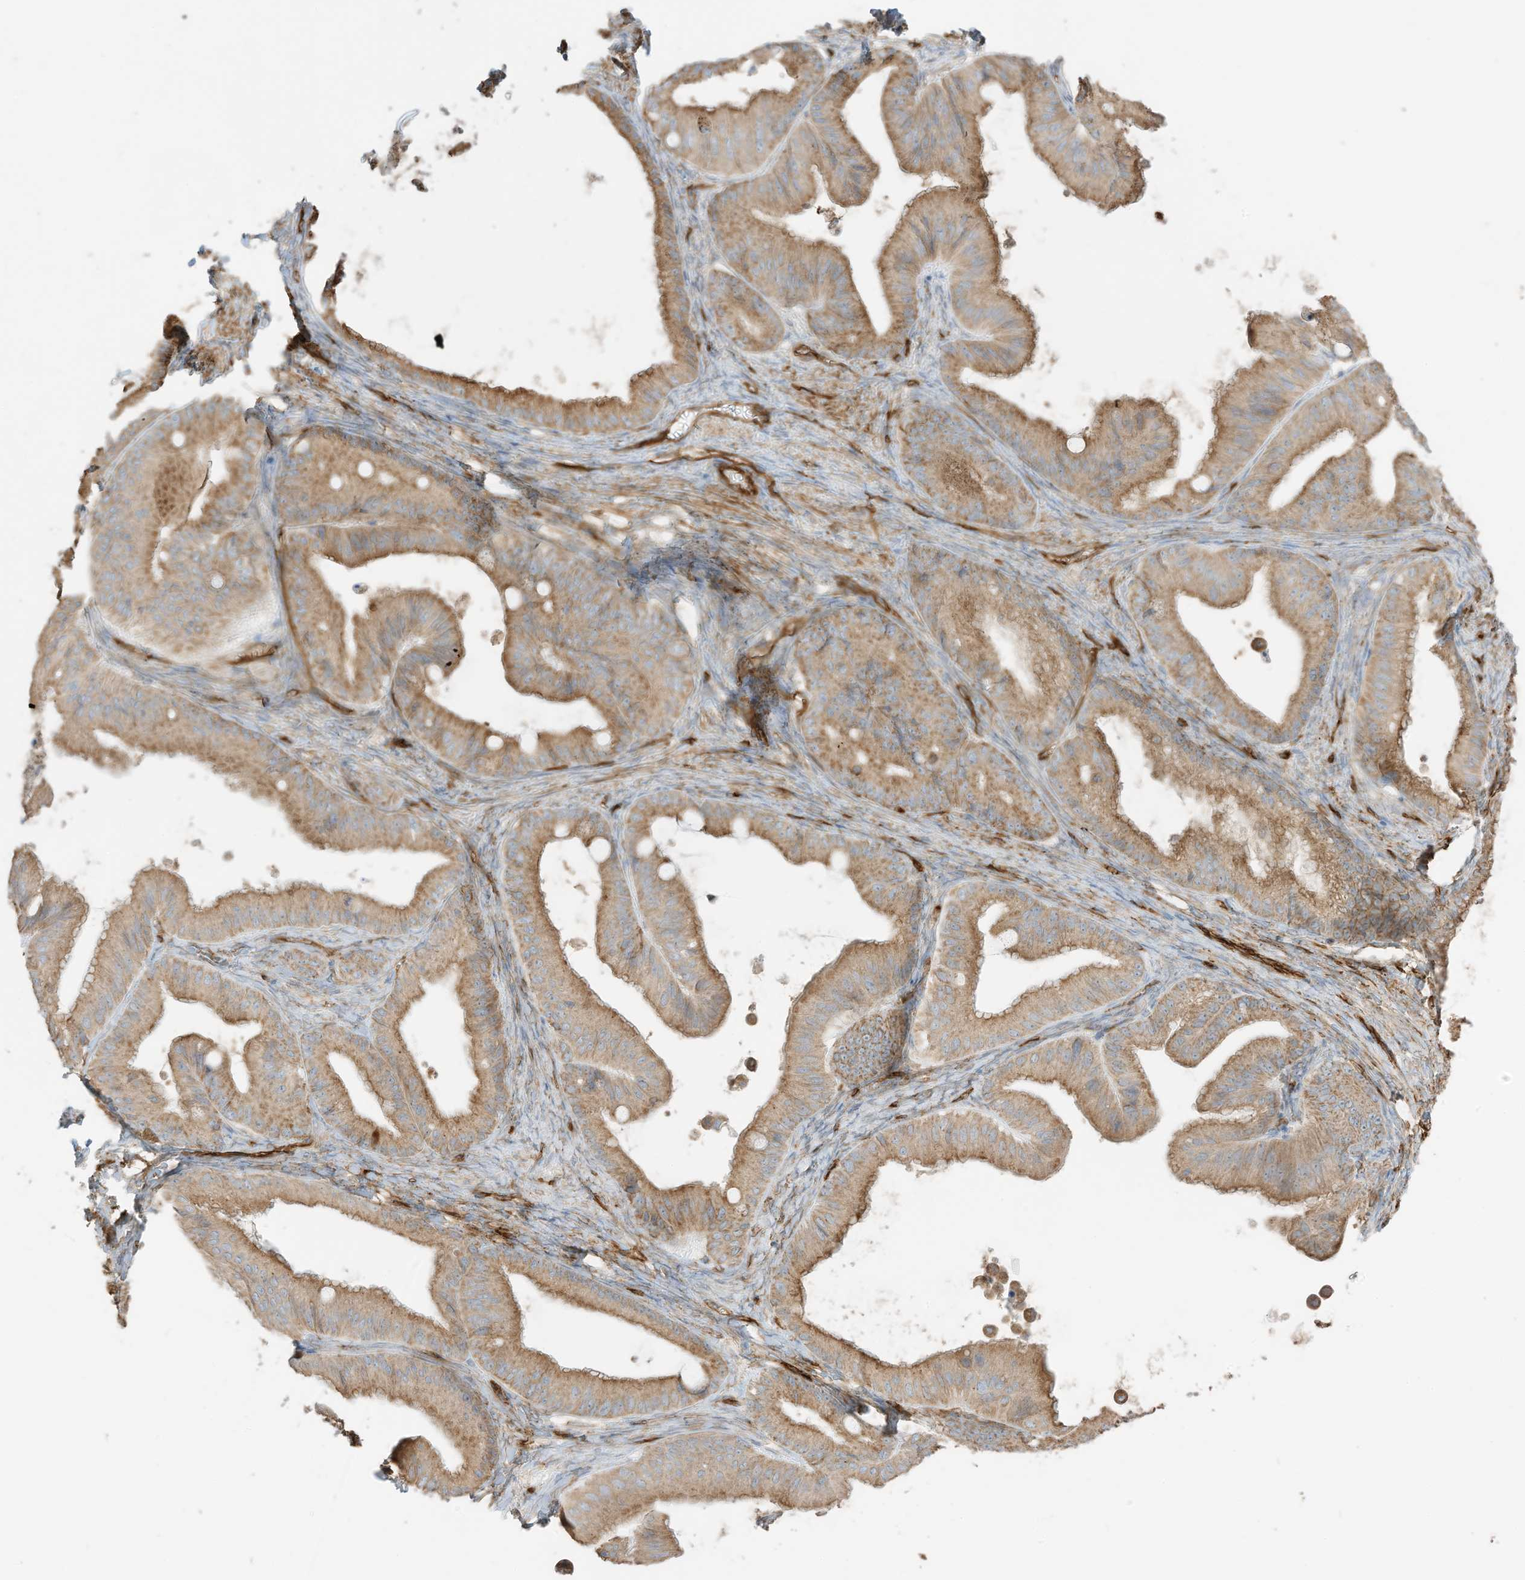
{"staining": {"intensity": "moderate", "quantity": ">75%", "location": "cytoplasmic/membranous"}, "tissue": "ovarian cancer", "cell_type": "Tumor cells", "image_type": "cancer", "snomed": [{"axis": "morphology", "description": "Cystadenocarcinoma, mucinous, NOS"}, {"axis": "topography", "description": "Ovary"}], "caption": "A brown stain shows moderate cytoplasmic/membranous positivity of a protein in ovarian cancer tumor cells. The protein is shown in brown color, while the nuclei are stained blue.", "gene": "ABCB7", "patient": {"sex": "female", "age": 71}}